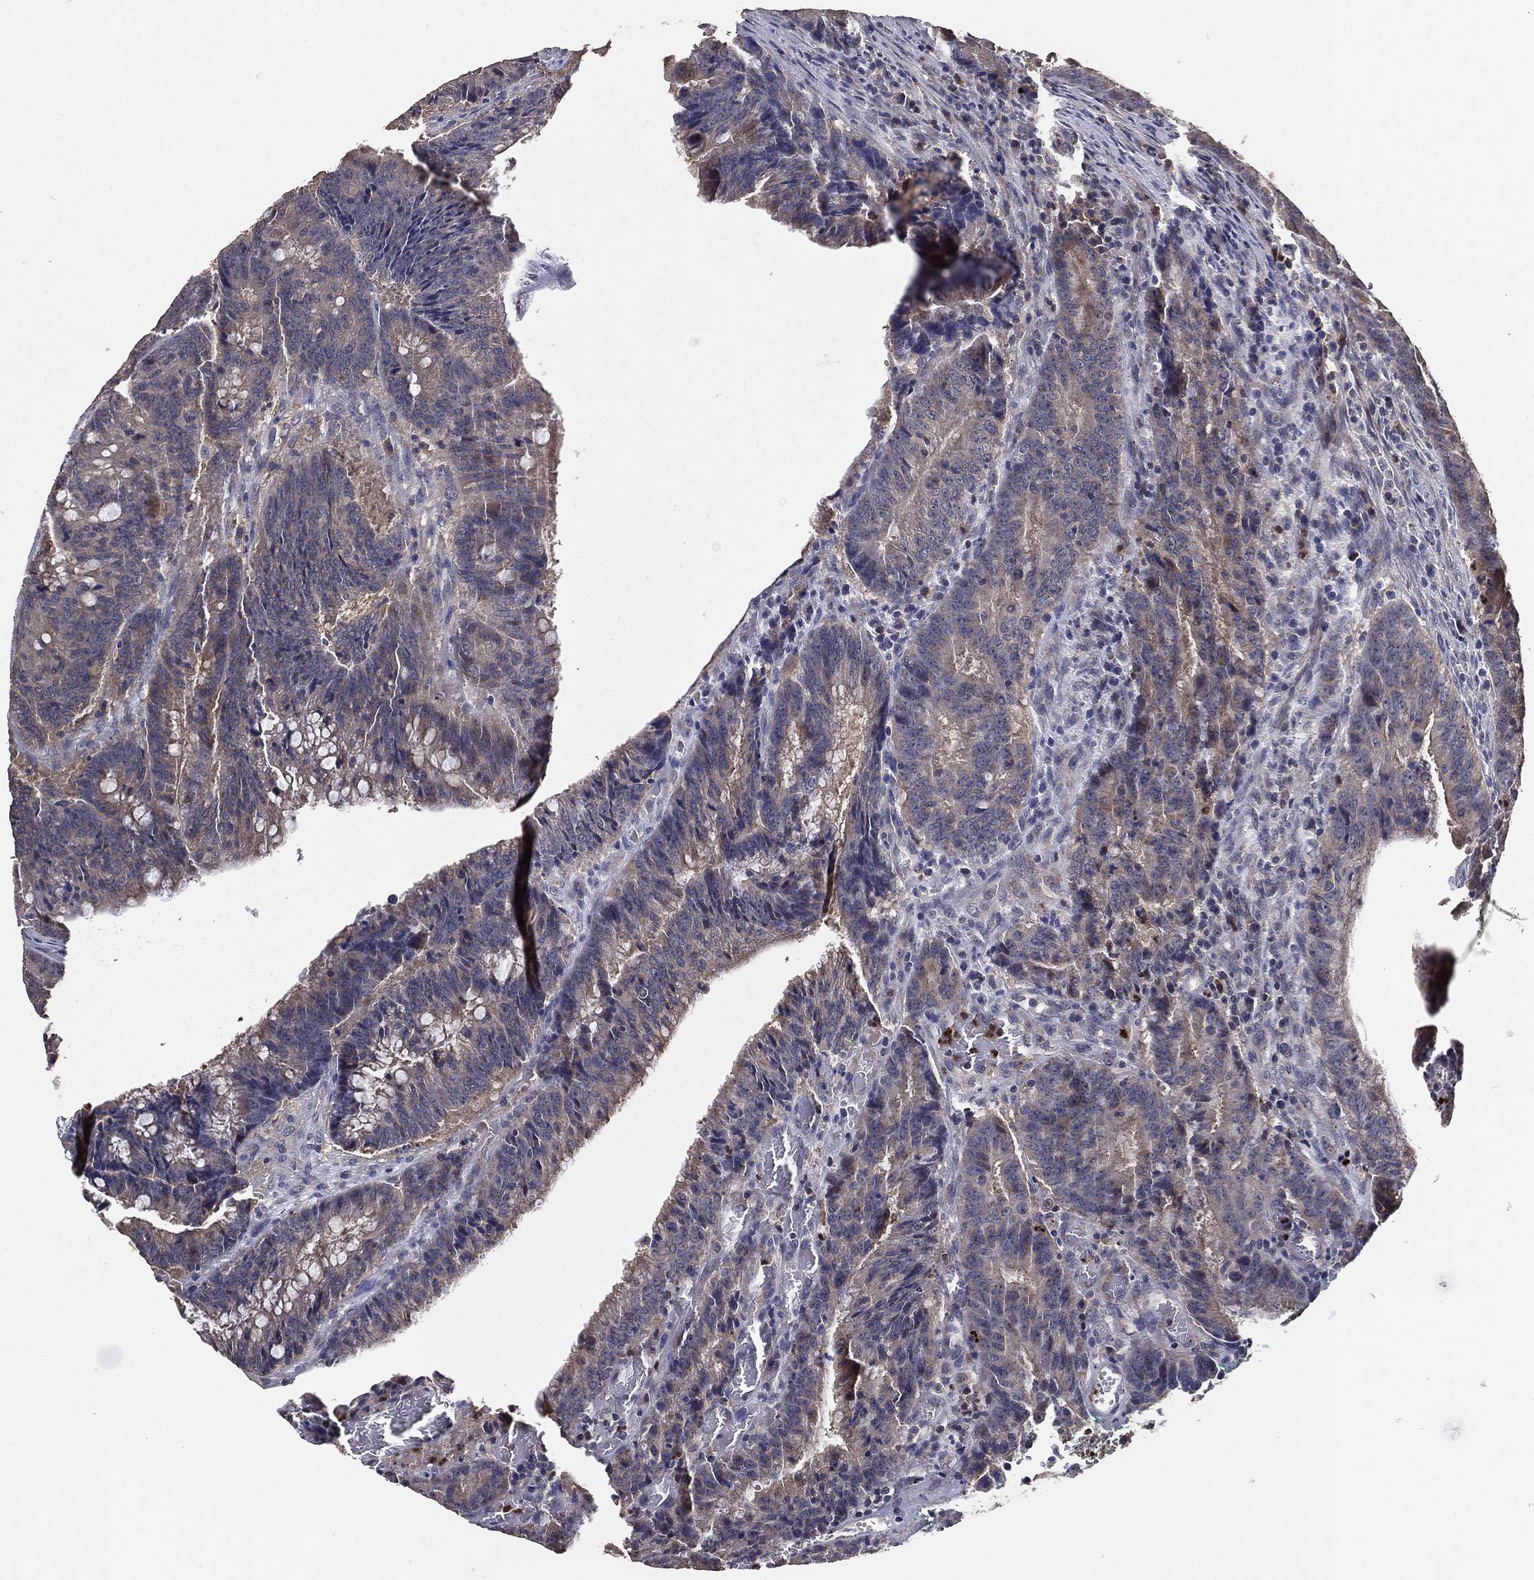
{"staining": {"intensity": "weak", "quantity": "<25%", "location": "cytoplasmic/membranous"}, "tissue": "colorectal cancer", "cell_type": "Tumor cells", "image_type": "cancer", "snomed": [{"axis": "morphology", "description": "Adenocarcinoma, NOS"}, {"axis": "topography", "description": "Colon"}], "caption": "This image is of colorectal adenocarcinoma stained with immunohistochemistry to label a protein in brown with the nuclei are counter-stained blue. There is no staining in tumor cells.", "gene": "PCNT", "patient": {"sex": "female", "age": 87}}